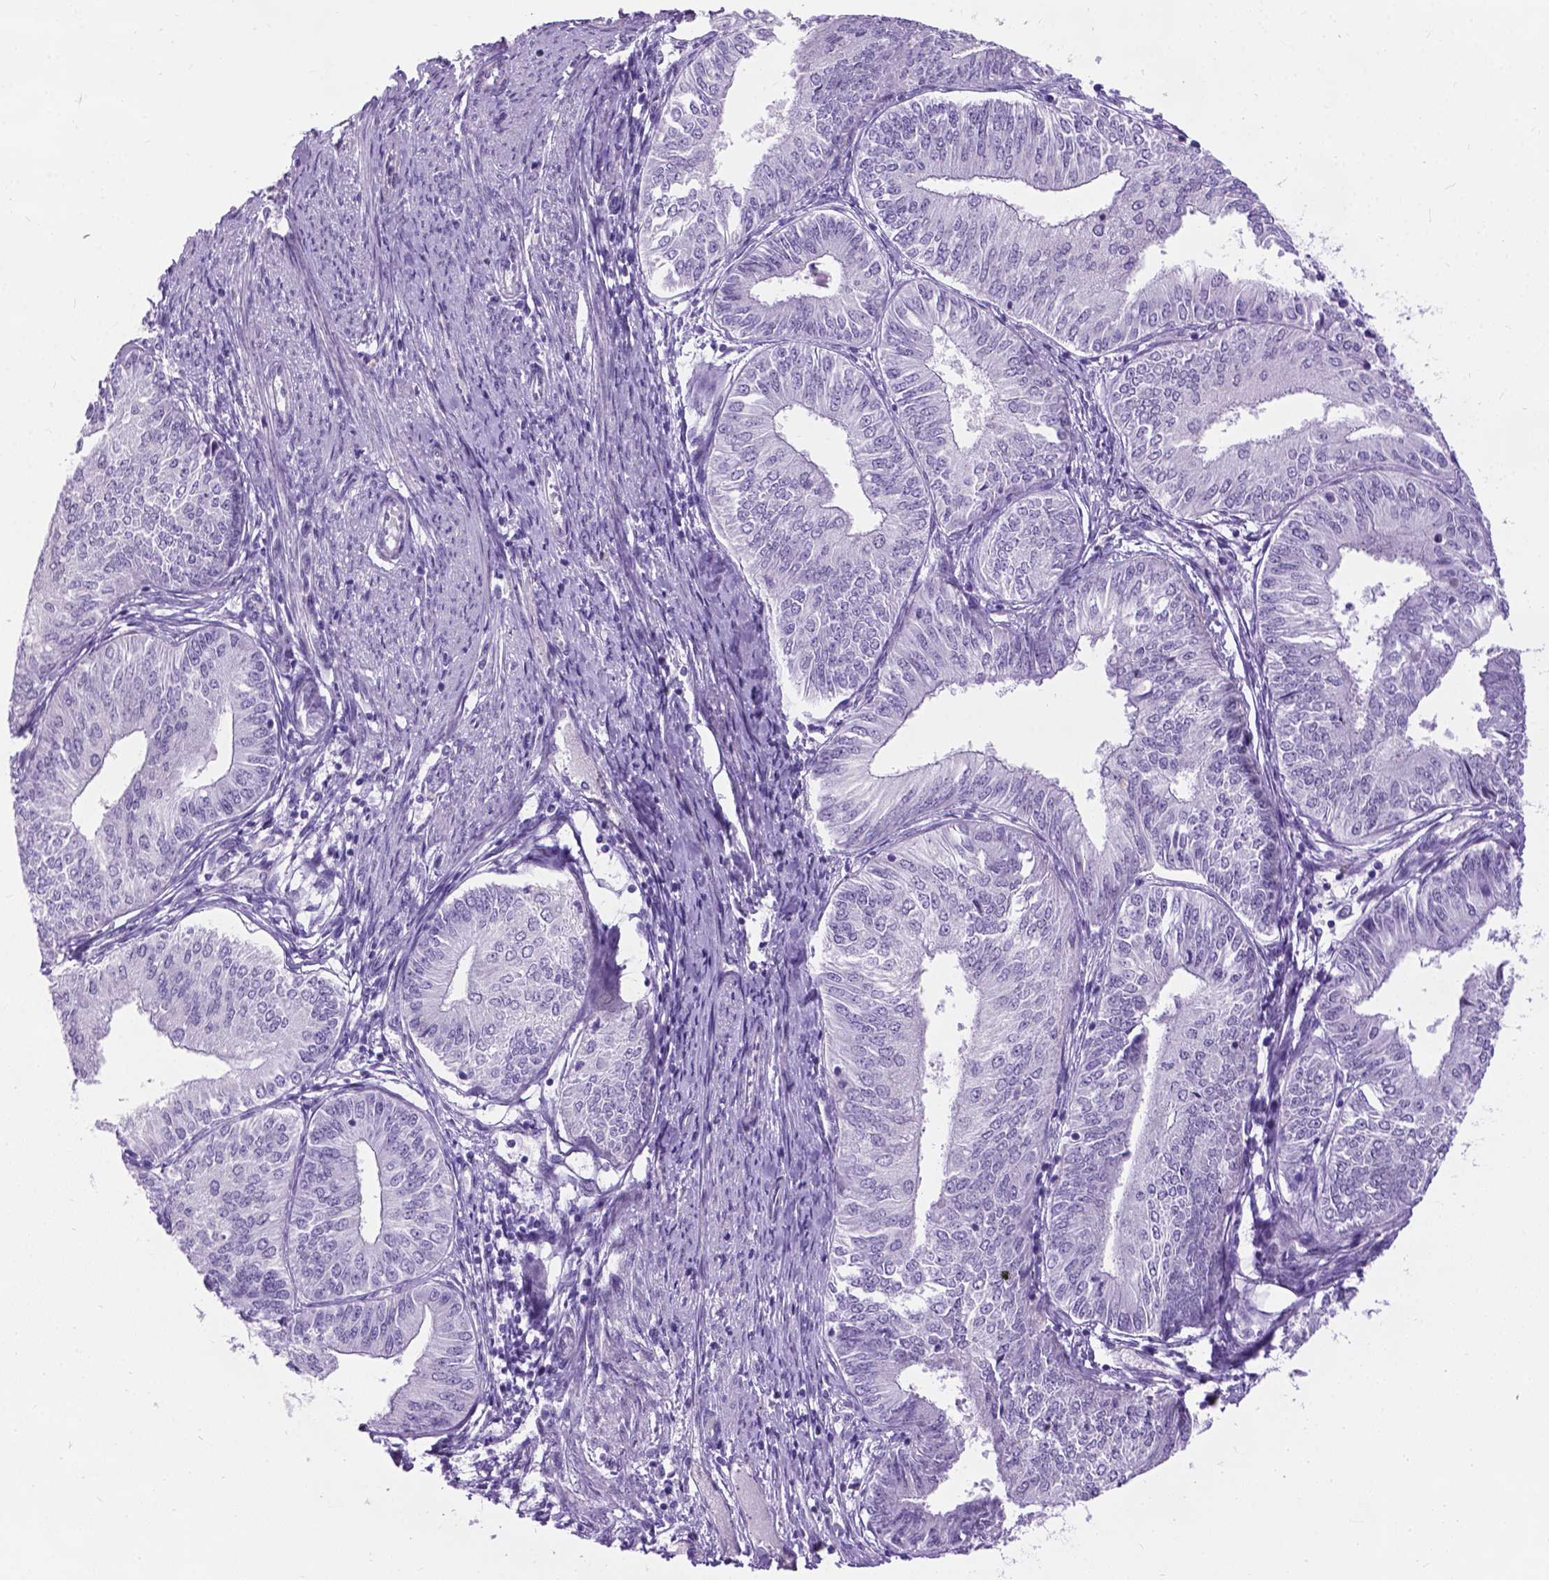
{"staining": {"intensity": "negative", "quantity": "none", "location": "none"}, "tissue": "endometrial cancer", "cell_type": "Tumor cells", "image_type": "cancer", "snomed": [{"axis": "morphology", "description": "Adenocarcinoma, NOS"}, {"axis": "topography", "description": "Endometrium"}], "caption": "There is no significant staining in tumor cells of endometrial cancer (adenocarcinoma).", "gene": "PROB1", "patient": {"sex": "female", "age": 58}}